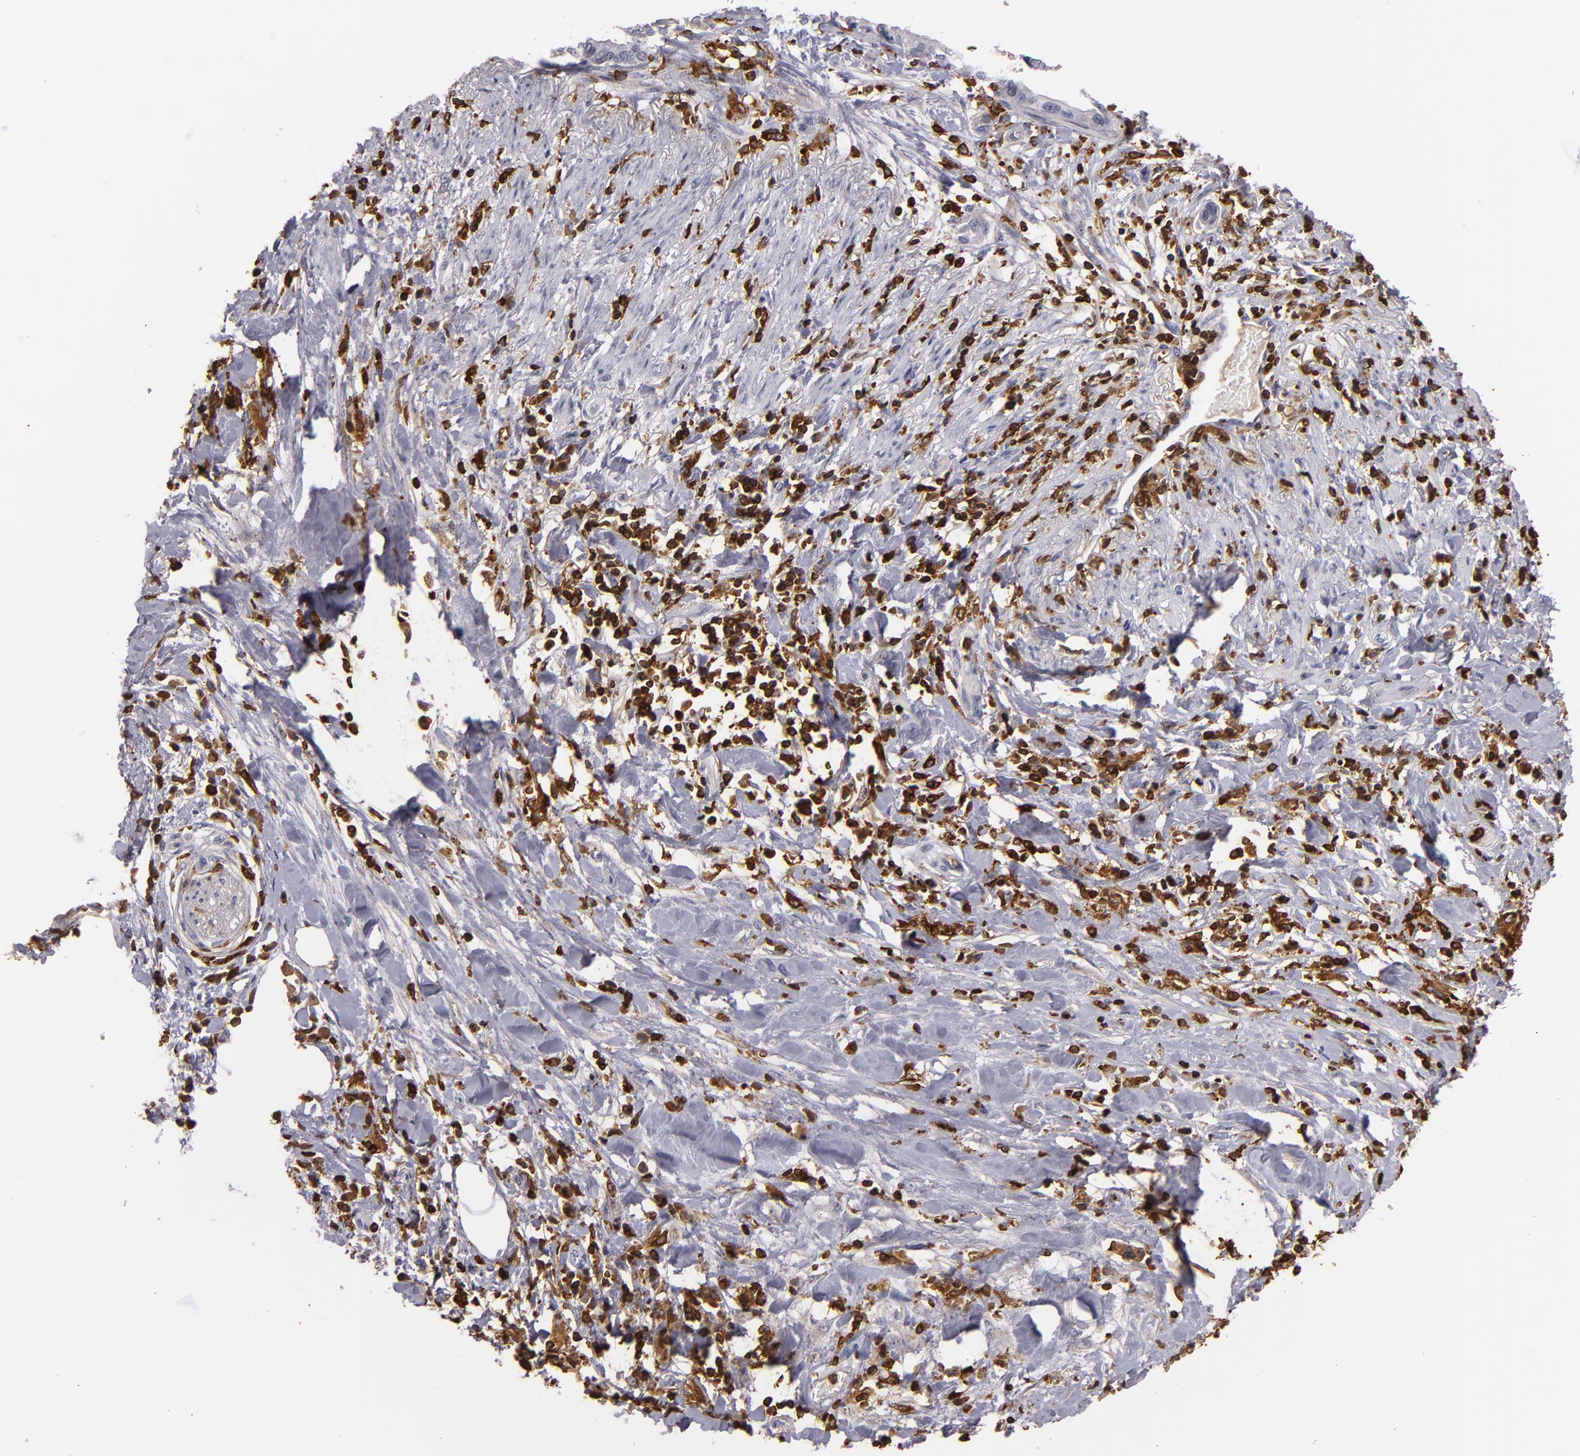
{"staining": {"intensity": "weak", "quantity": ">75%", "location": "cytoplasmic/membranous"}, "tissue": "pancreatic cancer", "cell_type": "Tumor cells", "image_type": "cancer", "snomed": [{"axis": "morphology", "description": "Adenocarcinoma, NOS"}, {"axis": "topography", "description": "Pancreas"}], "caption": "Human pancreatic cancer (adenocarcinoma) stained with a protein marker displays weak staining in tumor cells.", "gene": "WAS", "patient": {"sex": "female", "age": 64}}